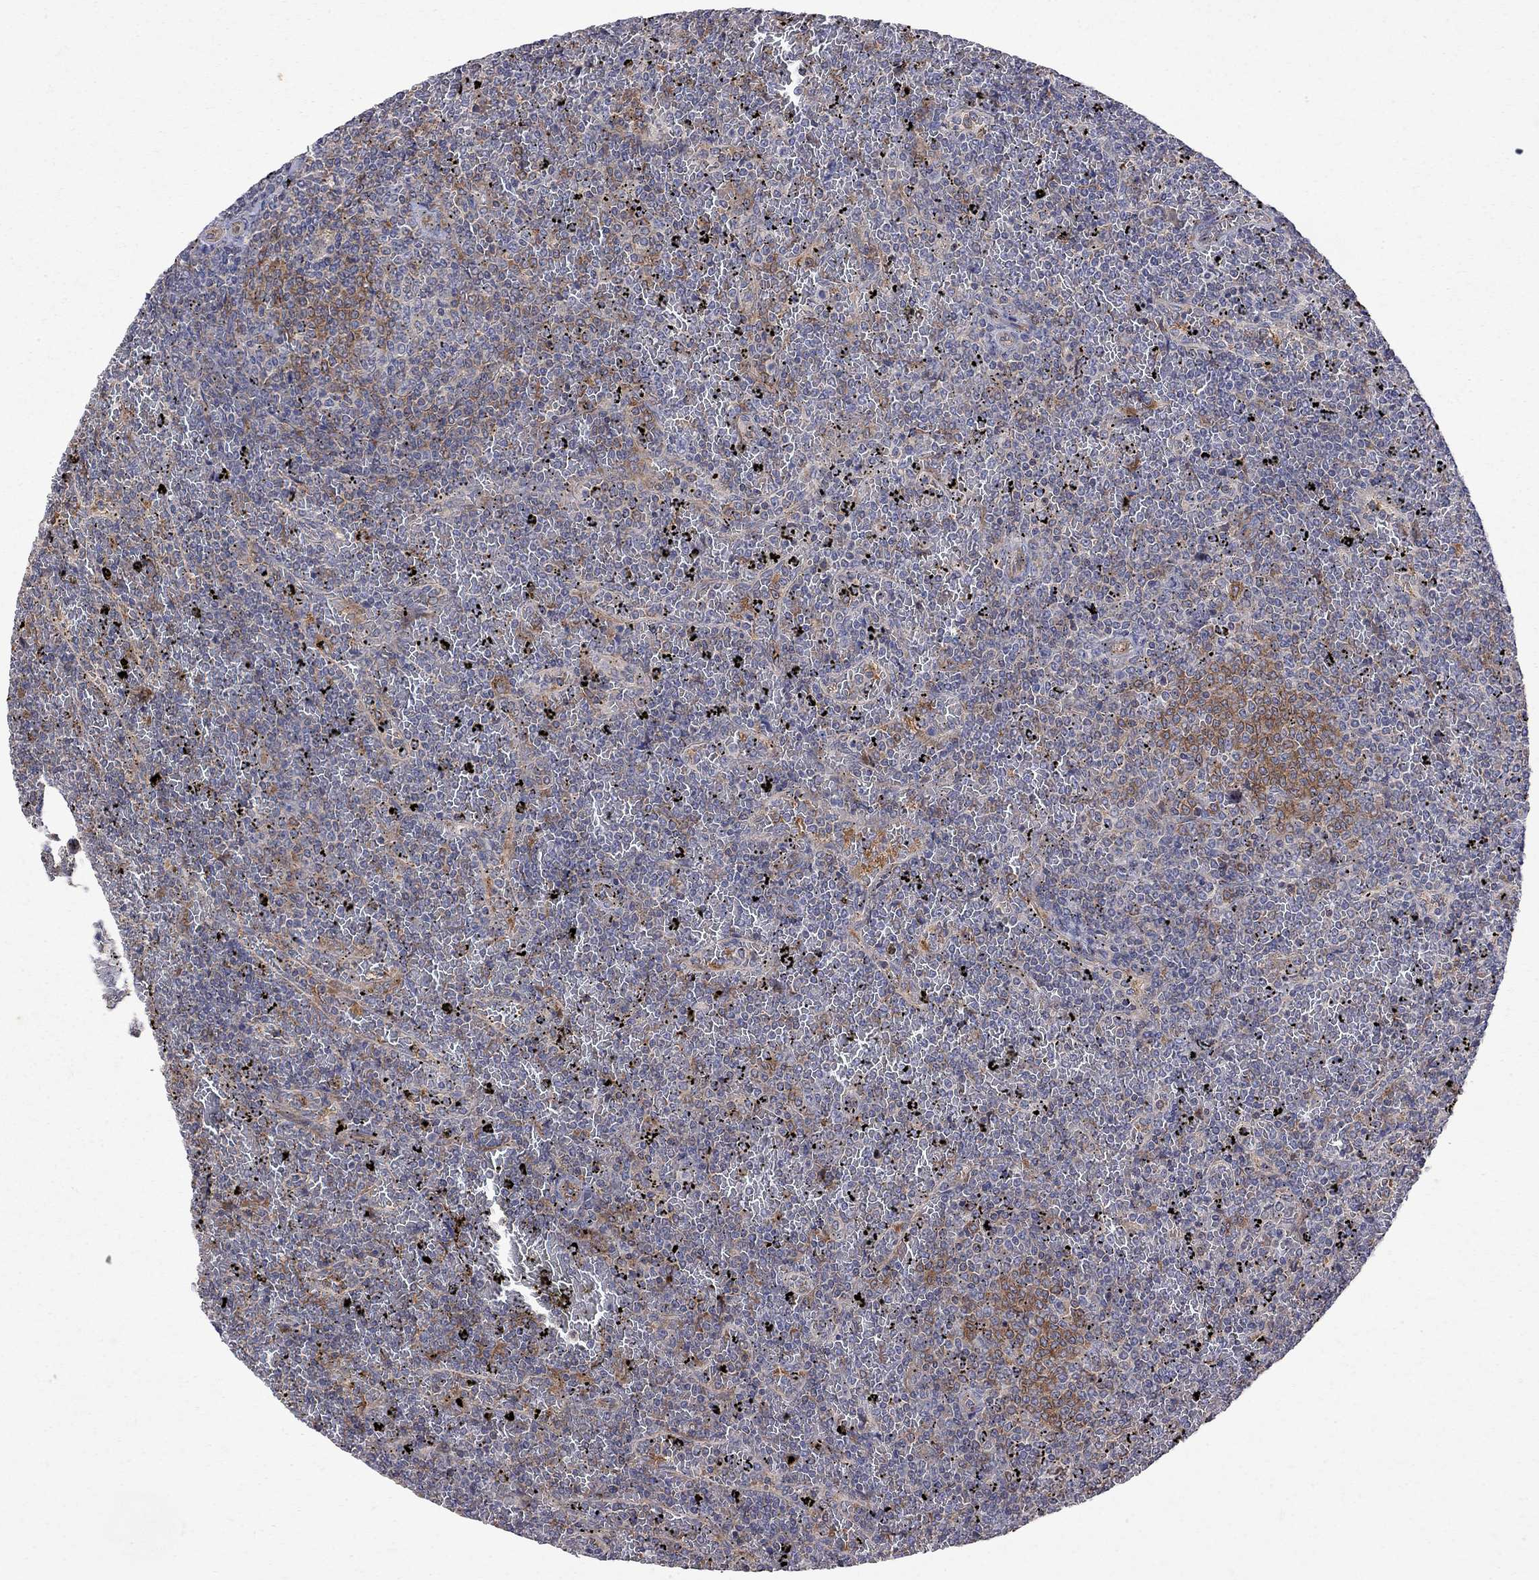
{"staining": {"intensity": "strong", "quantity": "25%-75%", "location": "cytoplasmic/membranous"}, "tissue": "lymphoma", "cell_type": "Tumor cells", "image_type": "cancer", "snomed": [{"axis": "morphology", "description": "Malignant lymphoma, non-Hodgkin's type, Low grade"}, {"axis": "topography", "description": "Spleen"}], "caption": "Immunohistochemistry (IHC) image of lymphoma stained for a protein (brown), which exhibits high levels of strong cytoplasmic/membranous positivity in about 25%-75% of tumor cells.", "gene": "ABI3", "patient": {"sex": "female", "age": 77}}